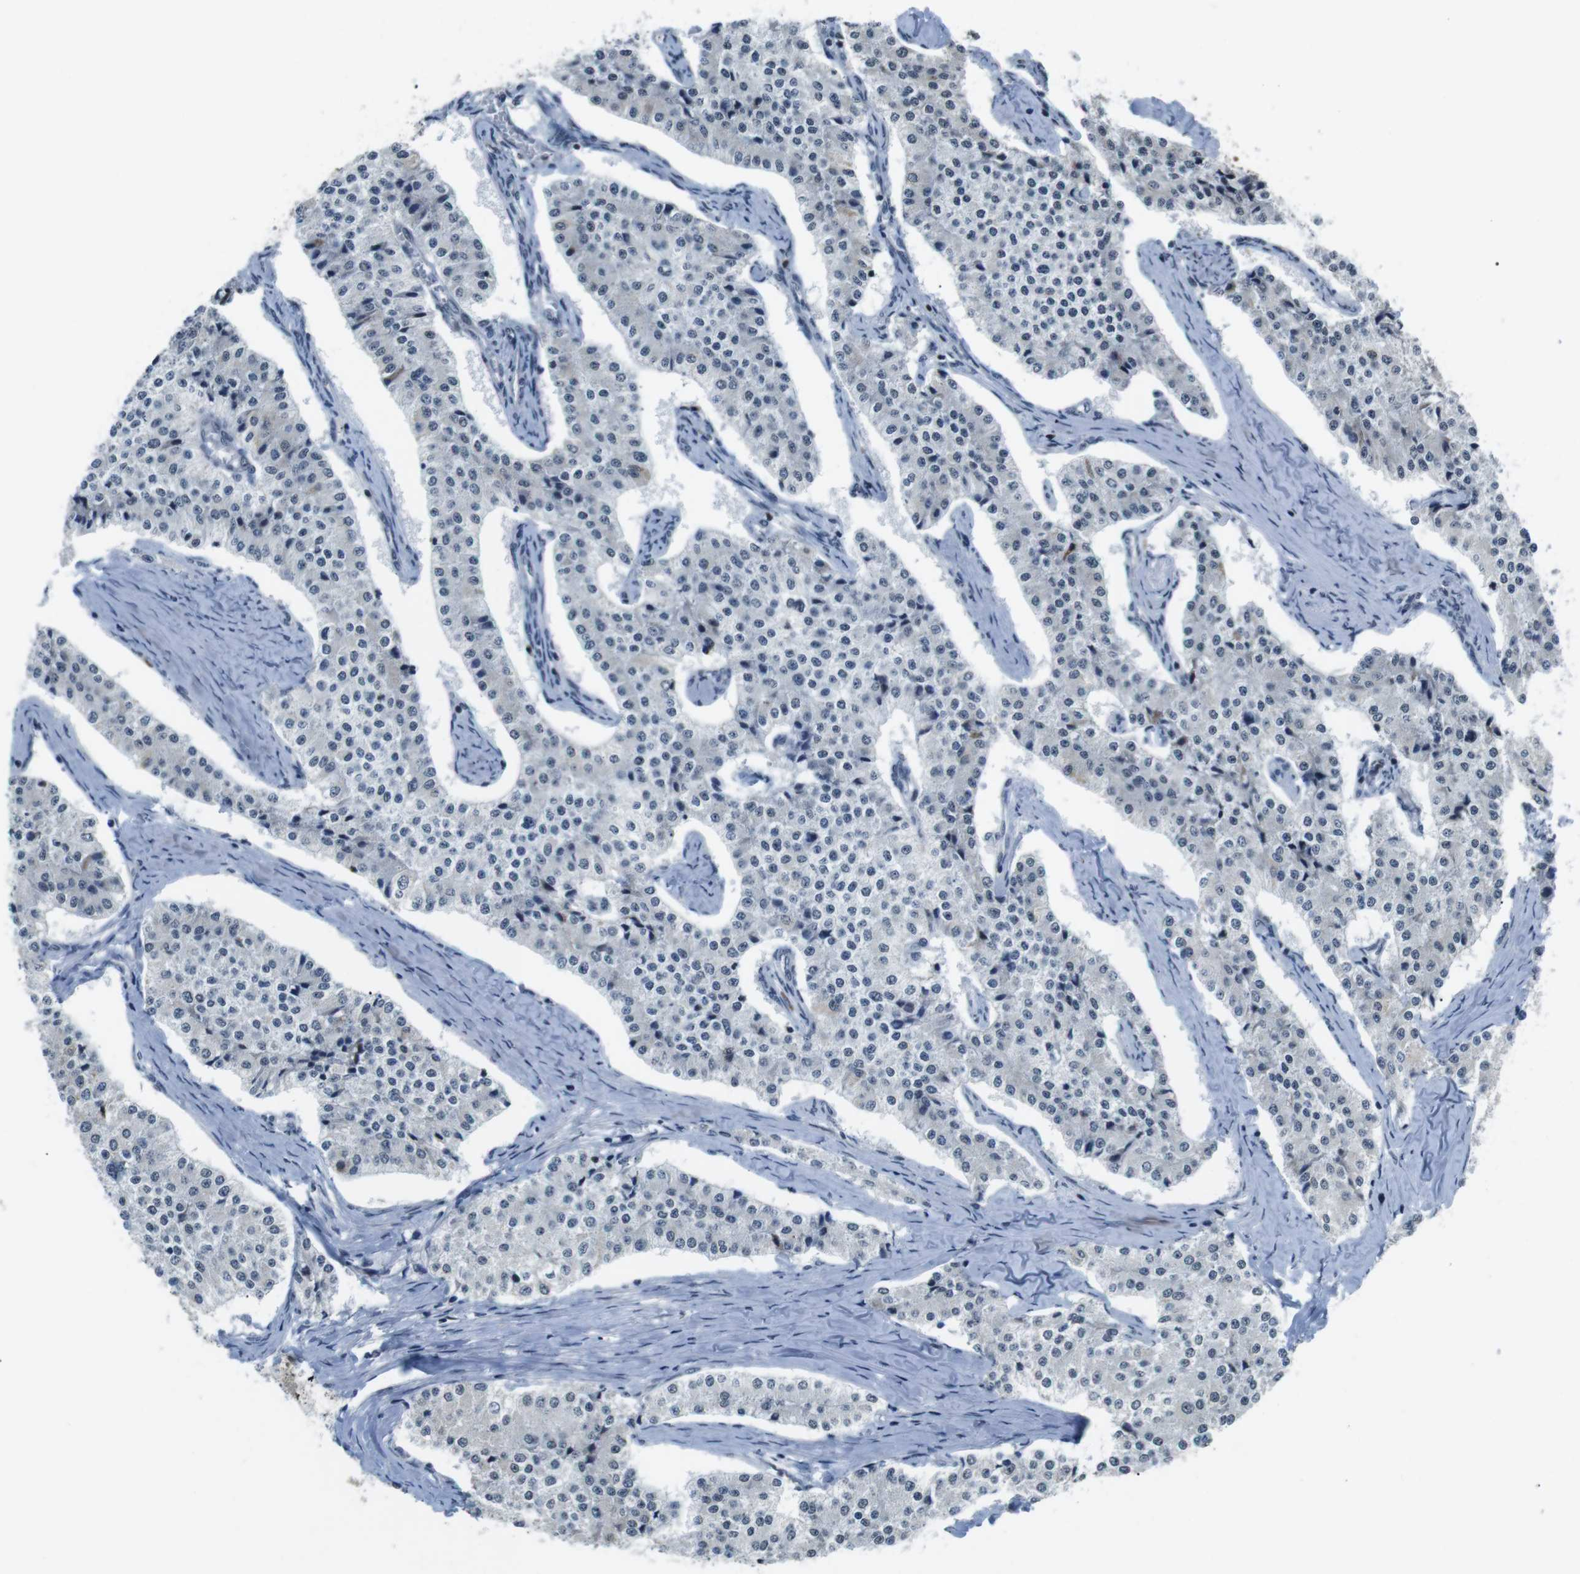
{"staining": {"intensity": "negative", "quantity": "none", "location": "none"}, "tissue": "carcinoid", "cell_type": "Tumor cells", "image_type": "cancer", "snomed": [{"axis": "morphology", "description": "Carcinoid, malignant, NOS"}, {"axis": "topography", "description": "Colon"}], "caption": "IHC histopathology image of carcinoid (malignant) stained for a protein (brown), which reveals no positivity in tumor cells.", "gene": "USP7", "patient": {"sex": "female", "age": 52}}